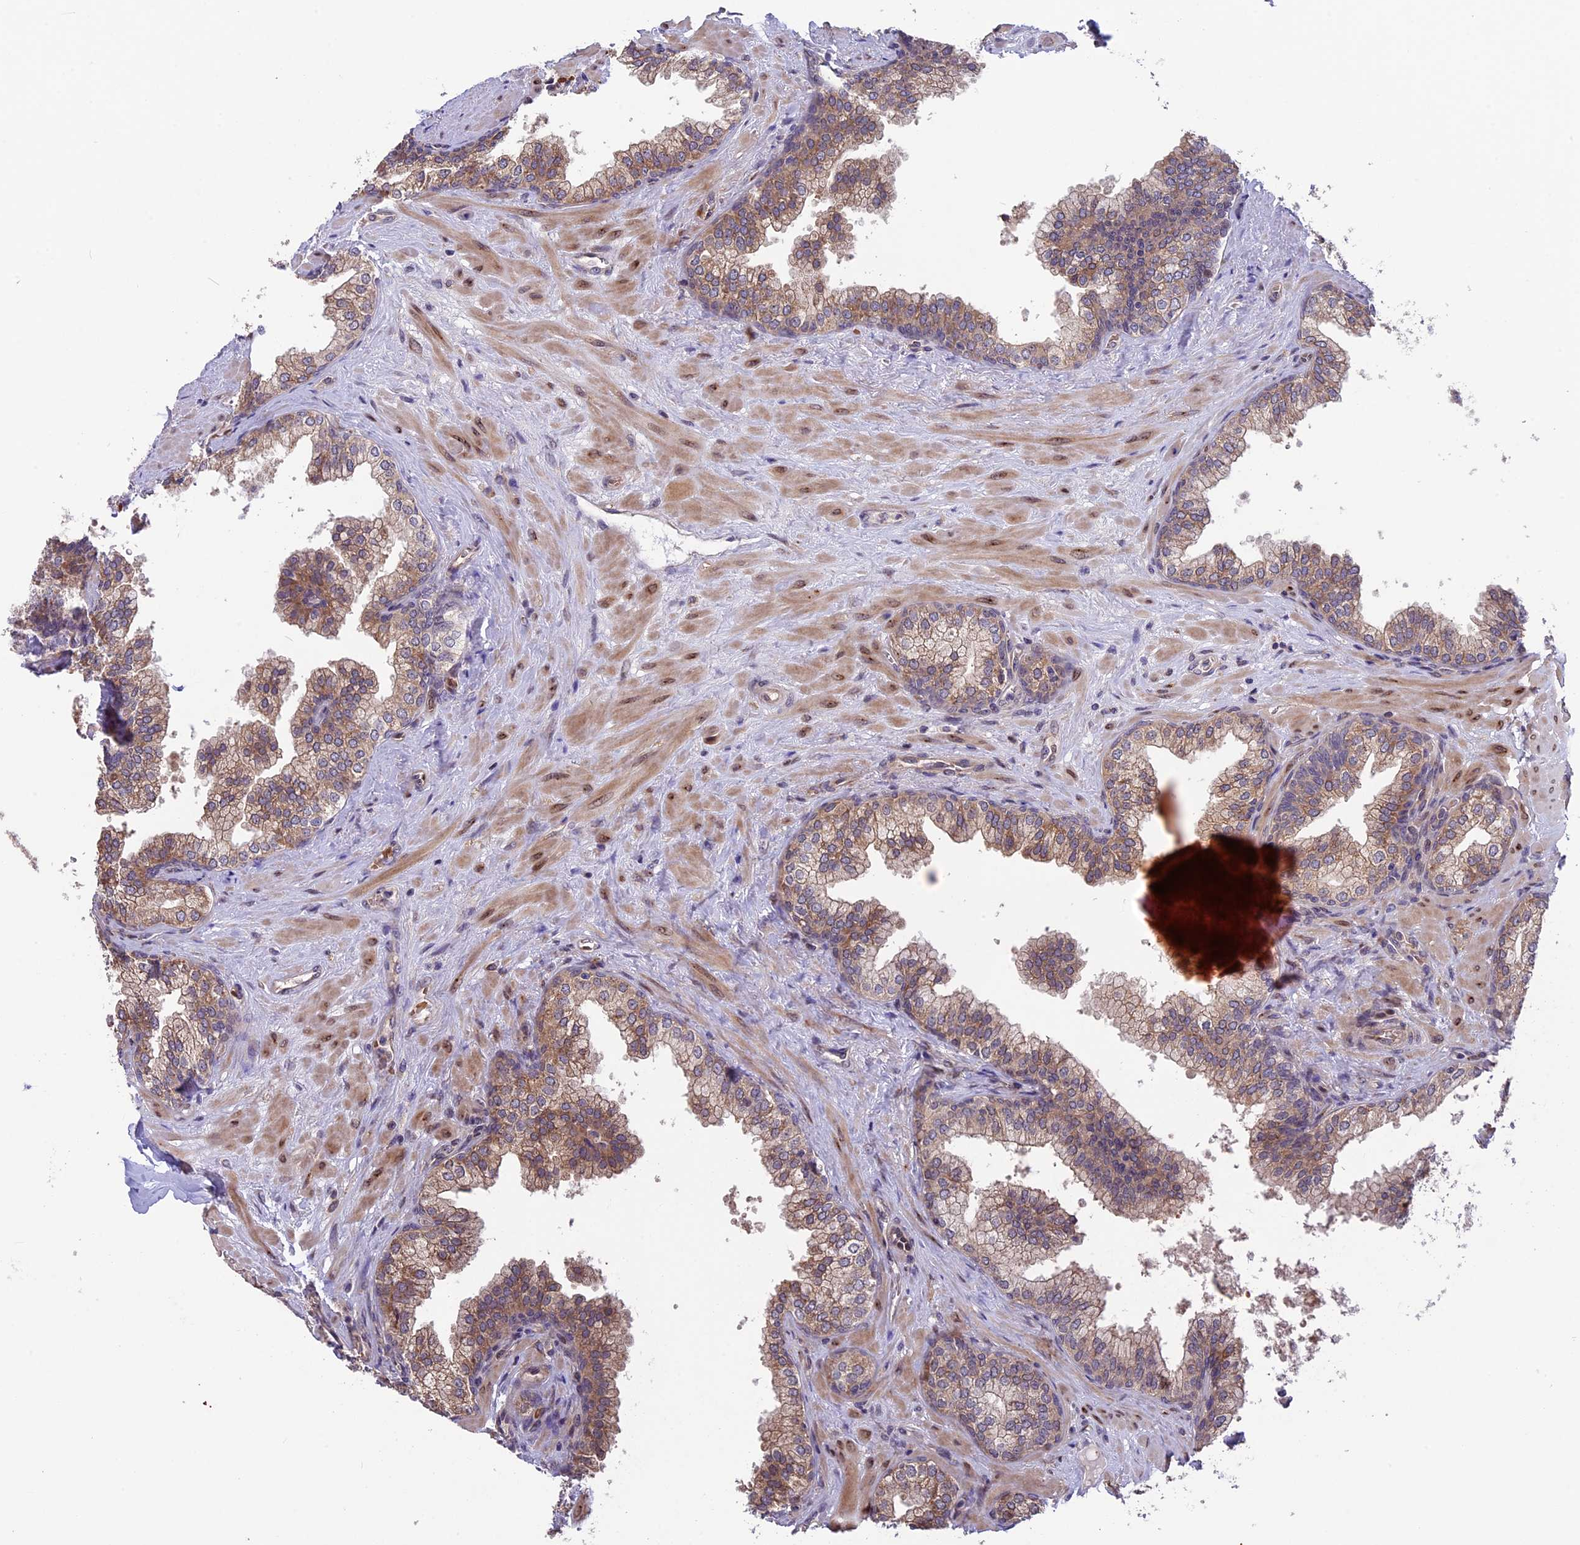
{"staining": {"intensity": "moderate", "quantity": ">75%", "location": "cytoplasmic/membranous"}, "tissue": "prostate", "cell_type": "Glandular cells", "image_type": "normal", "snomed": [{"axis": "morphology", "description": "Normal tissue, NOS"}, {"axis": "topography", "description": "Prostate"}], "caption": "Protein expression by immunohistochemistry exhibits moderate cytoplasmic/membranous positivity in approximately >75% of glandular cells in benign prostate.", "gene": "CCDC9B", "patient": {"sex": "male", "age": 60}}